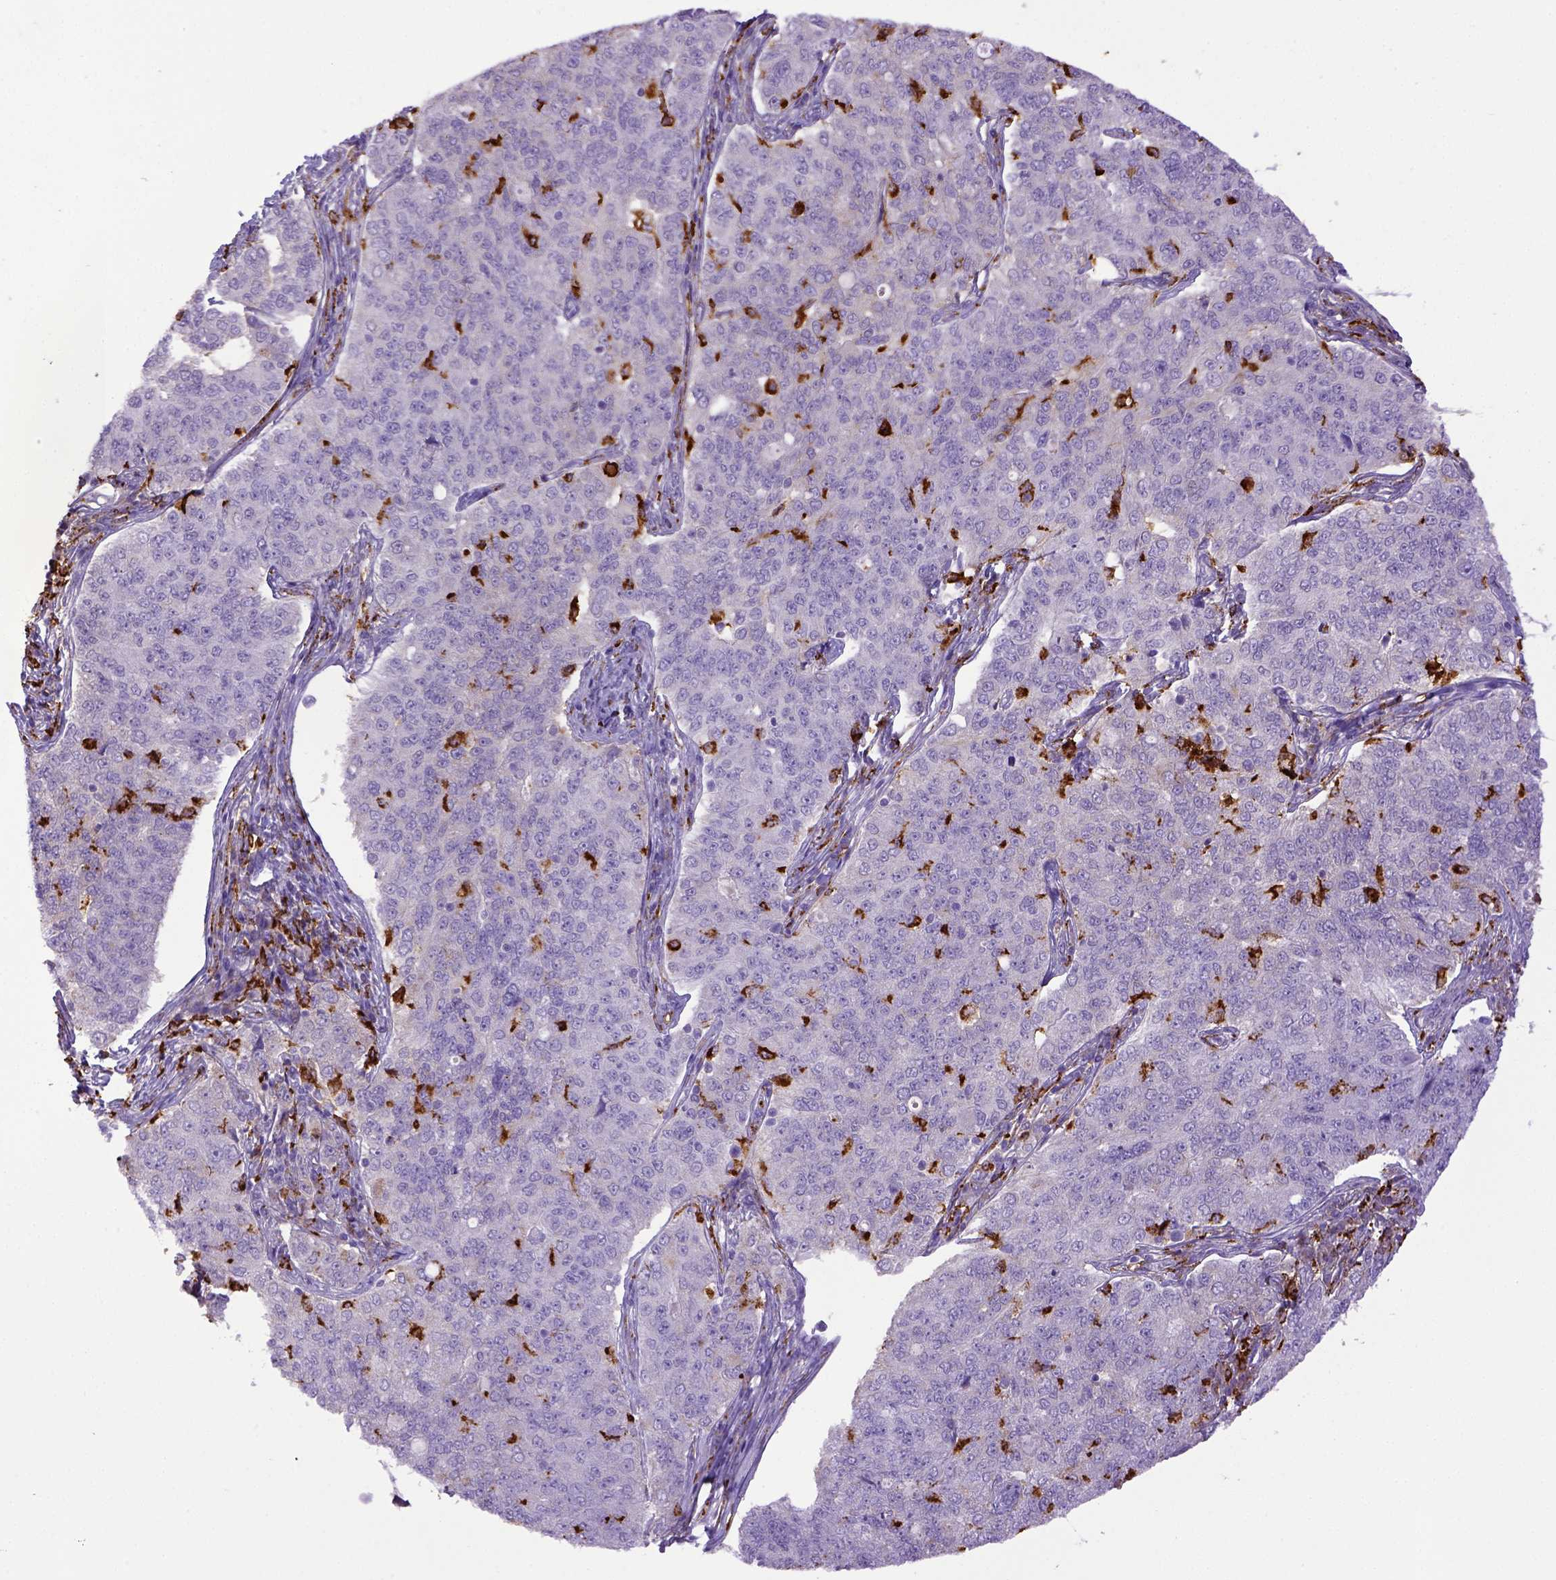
{"staining": {"intensity": "negative", "quantity": "none", "location": "none"}, "tissue": "endometrial cancer", "cell_type": "Tumor cells", "image_type": "cancer", "snomed": [{"axis": "morphology", "description": "Adenocarcinoma, NOS"}, {"axis": "topography", "description": "Endometrium"}], "caption": "Human endometrial cancer (adenocarcinoma) stained for a protein using immunohistochemistry (IHC) exhibits no expression in tumor cells.", "gene": "CD68", "patient": {"sex": "female", "age": 43}}